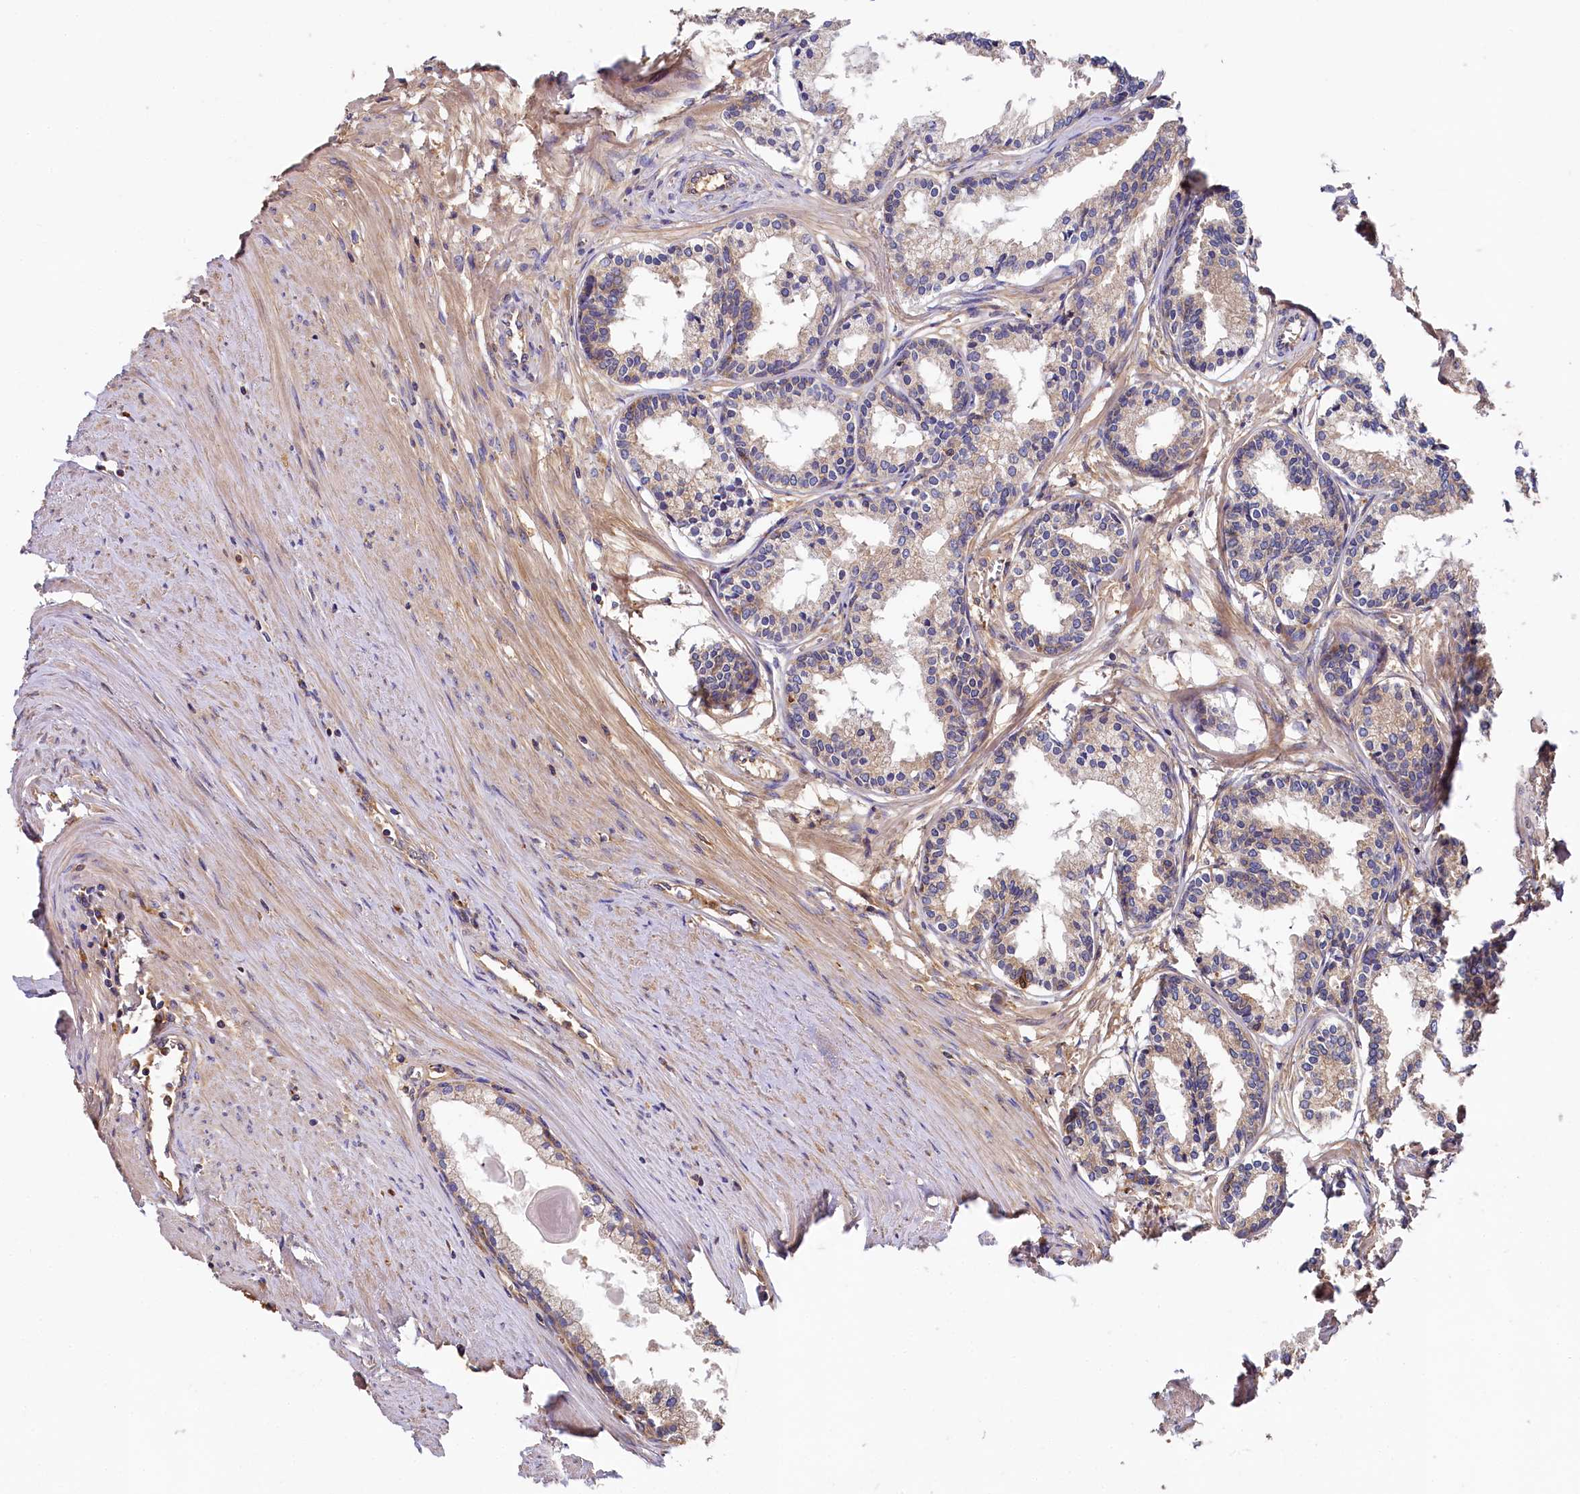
{"staining": {"intensity": "weak", "quantity": "<25%", "location": "cytoplasmic/membranous"}, "tissue": "prostate cancer", "cell_type": "Tumor cells", "image_type": "cancer", "snomed": [{"axis": "morphology", "description": "Adenocarcinoma, High grade"}, {"axis": "topography", "description": "Prostate"}], "caption": "High magnification brightfield microscopy of high-grade adenocarcinoma (prostate) stained with DAB (3,3'-diaminobenzidine) (brown) and counterstained with hematoxylin (blue): tumor cells show no significant positivity.", "gene": "PPIP5K1", "patient": {"sex": "male", "age": 68}}